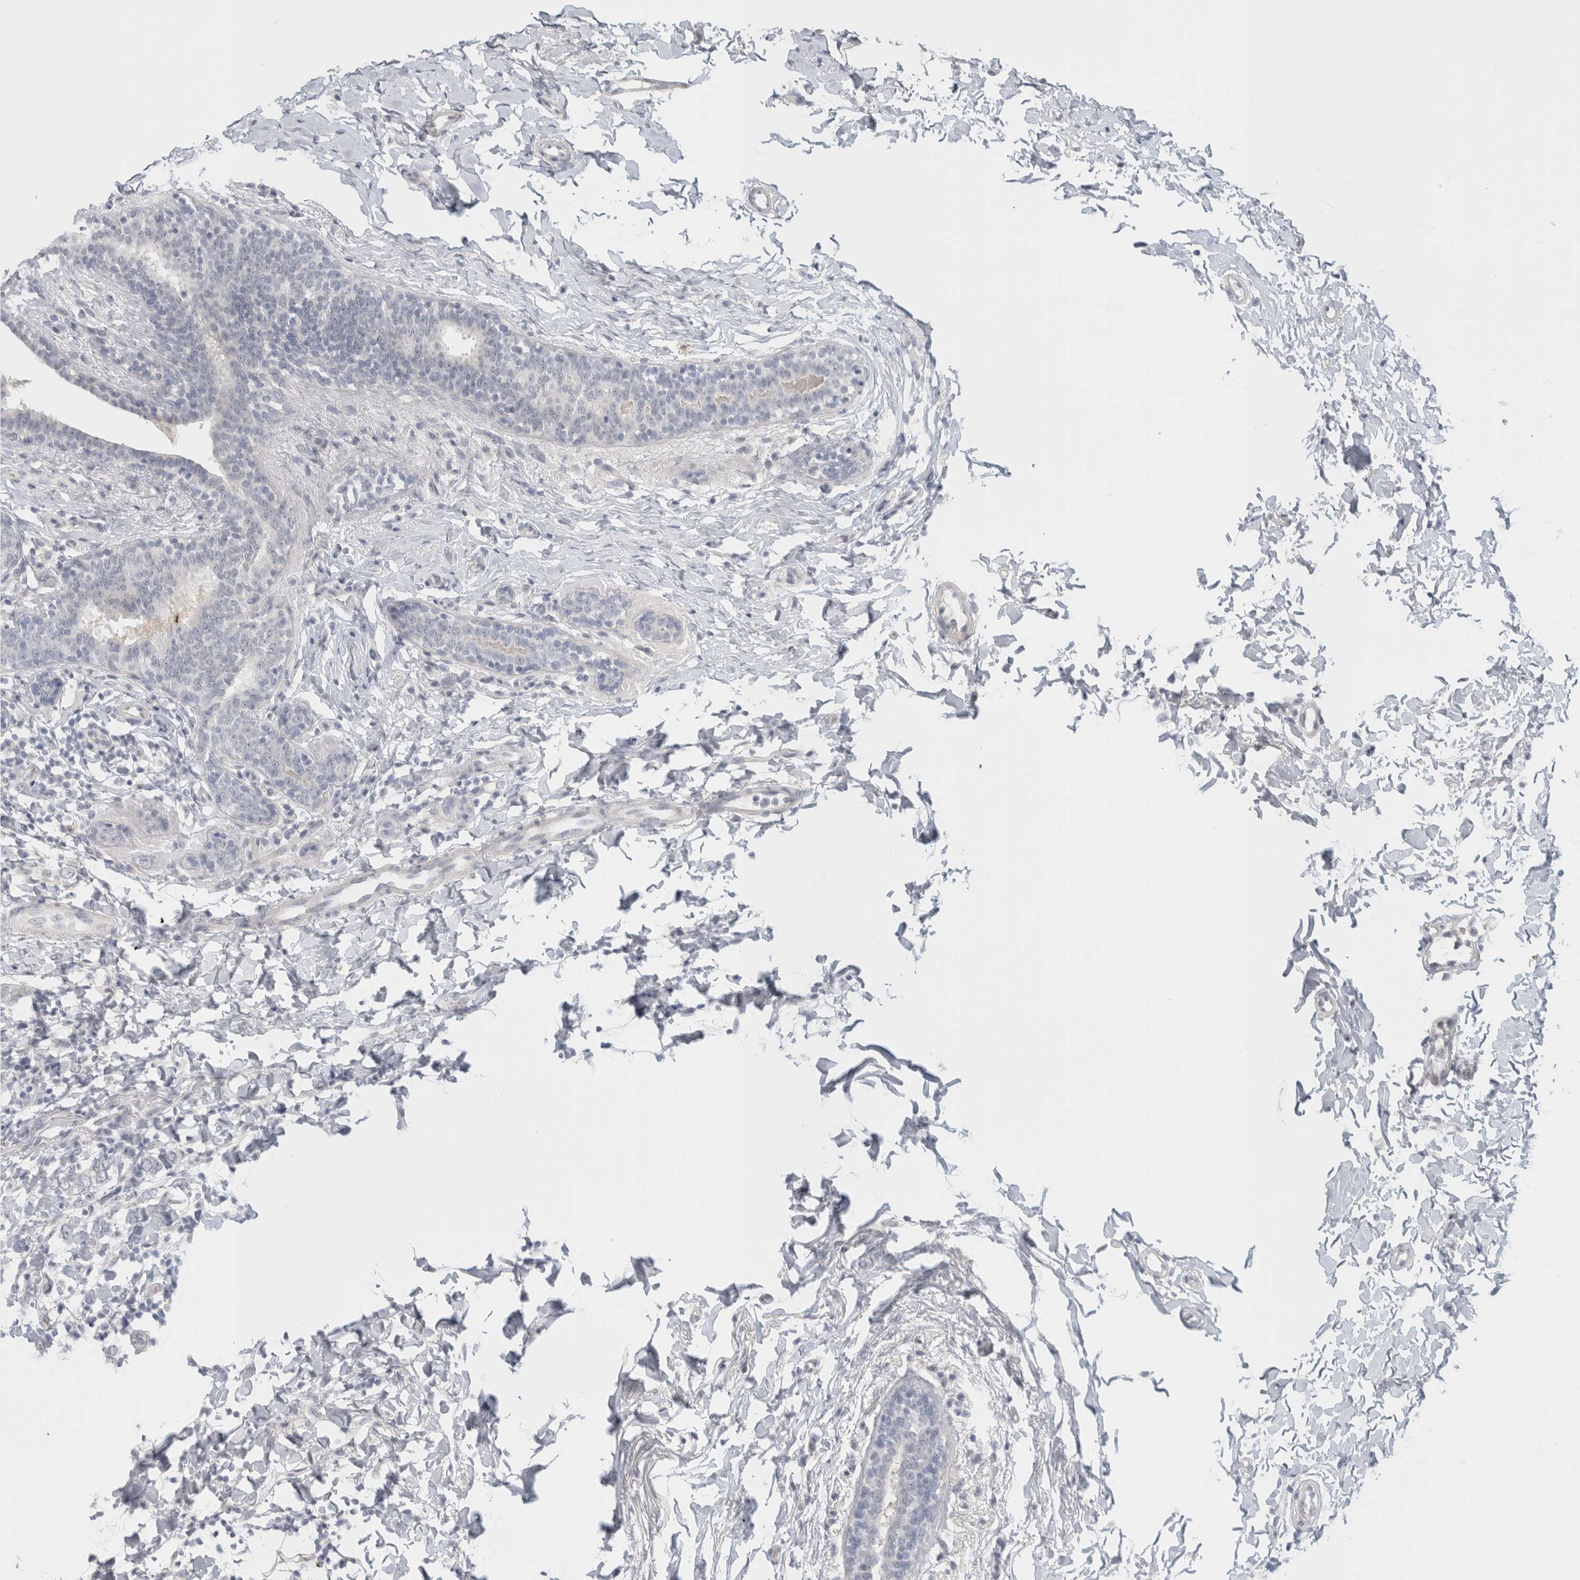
{"staining": {"intensity": "negative", "quantity": "none", "location": "none"}, "tissue": "breast cancer", "cell_type": "Tumor cells", "image_type": "cancer", "snomed": [{"axis": "morphology", "description": "Normal tissue, NOS"}, {"axis": "morphology", "description": "Lobular carcinoma"}, {"axis": "topography", "description": "Breast"}], "caption": "This is an immunohistochemistry photomicrograph of human breast lobular carcinoma. There is no positivity in tumor cells.", "gene": "FMR1NB", "patient": {"sex": "female", "age": 47}}